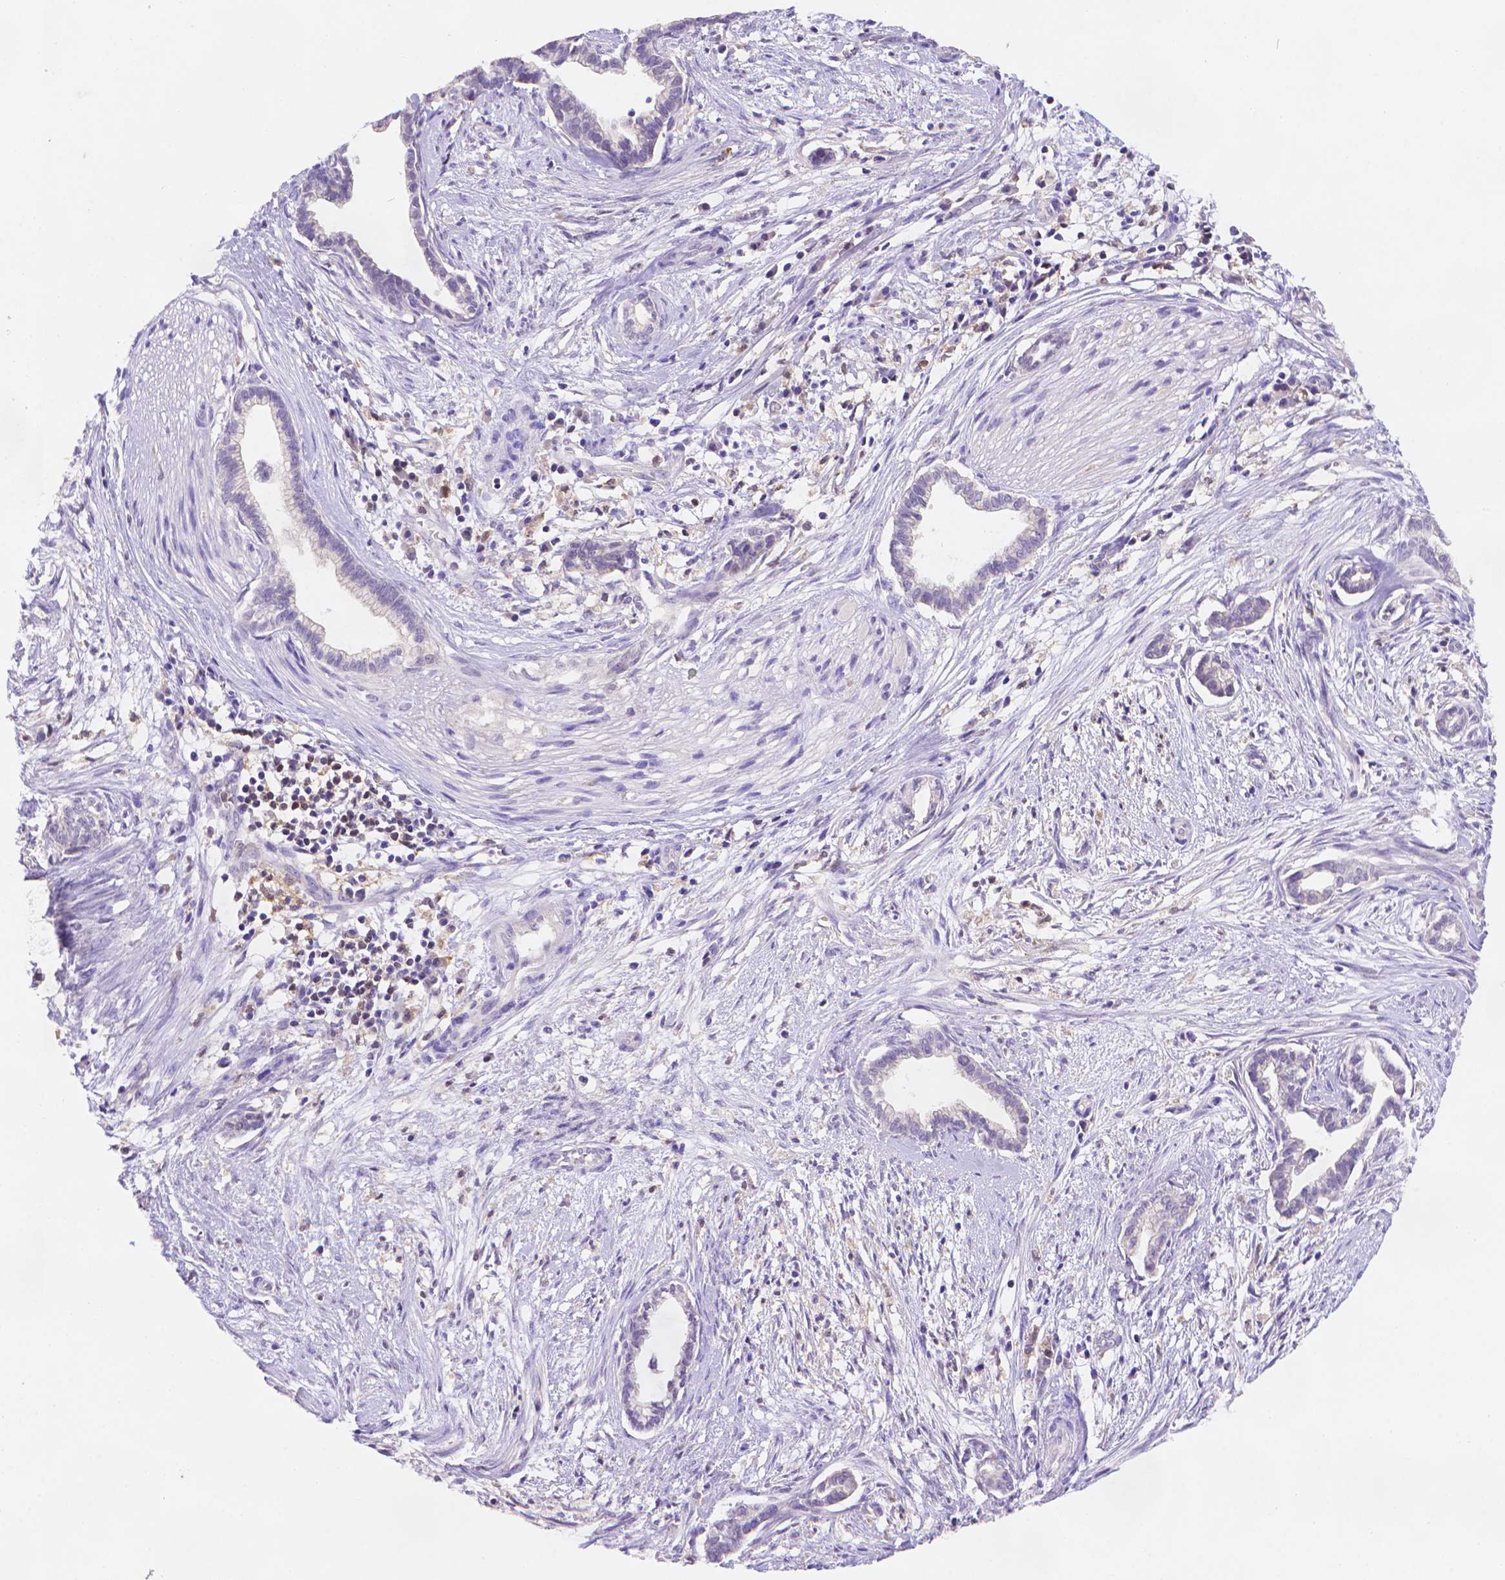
{"staining": {"intensity": "negative", "quantity": "none", "location": "none"}, "tissue": "cervical cancer", "cell_type": "Tumor cells", "image_type": "cancer", "snomed": [{"axis": "morphology", "description": "Adenocarcinoma, NOS"}, {"axis": "topography", "description": "Cervix"}], "caption": "Tumor cells are negative for protein expression in human cervical cancer. (DAB (3,3'-diaminobenzidine) immunohistochemistry visualized using brightfield microscopy, high magnification).", "gene": "FGD2", "patient": {"sex": "female", "age": 62}}